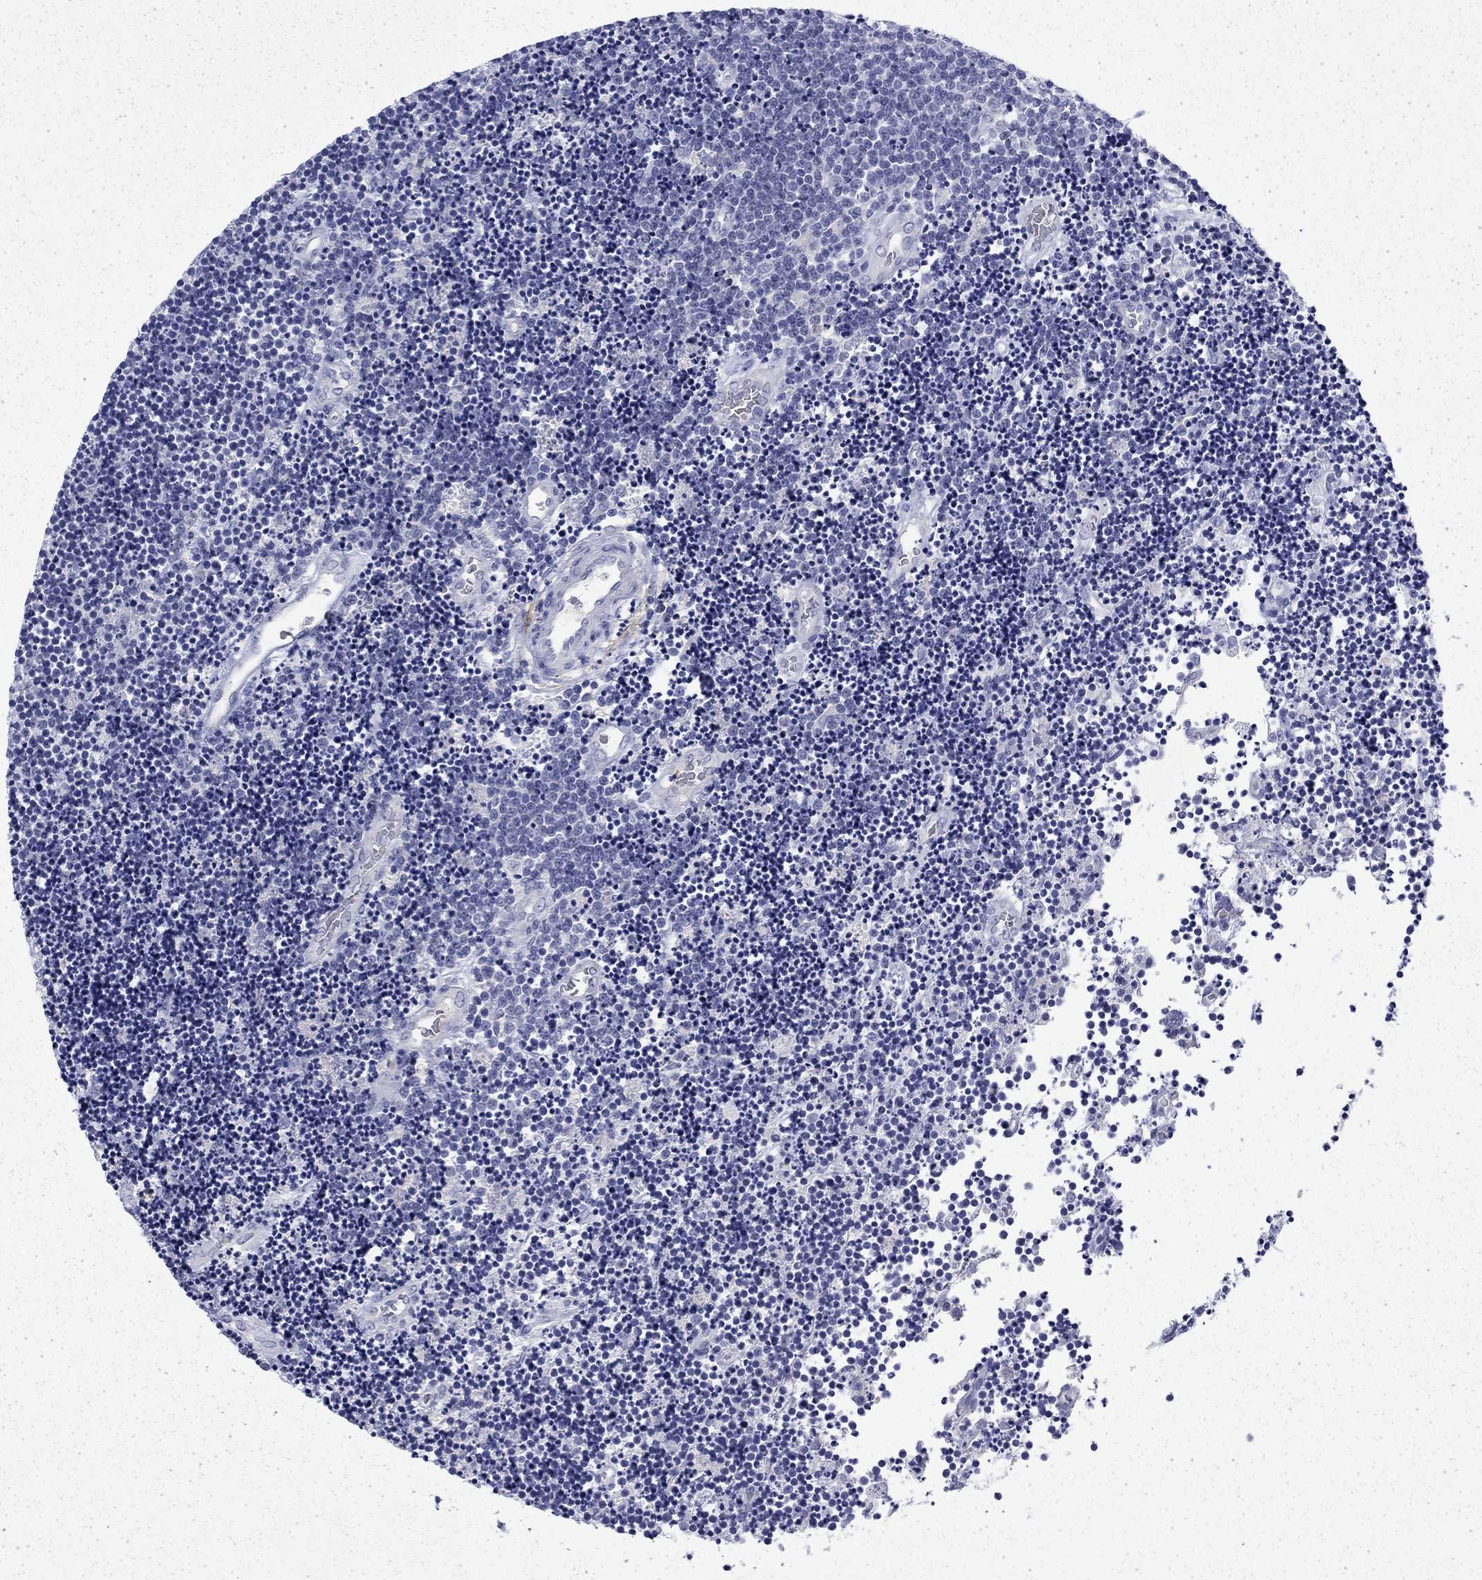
{"staining": {"intensity": "negative", "quantity": "none", "location": "none"}, "tissue": "lymphoma", "cell_type": "Tumor cells", "image_type": "cancer", "snomed": [{"axis": "morphology", "description": "Malignant lymphoma, non-Hodgkin's type, Low grade"}, {"axis": "topography", "description": "Brain"}], "caption": "High magnification brightfield microscopy of lymphoma stained with DAB (3,3'-diaminobenzidine) (brown) and counterstained with hematoxylin (blue): tumor cells show no significant expression. Brightfield microscopy of immunohistochemistry stained with DAB (brown) and hematoxylin (blue), captured at high magnification.", "gene": "ENPP6", "patient": {"sex": "female", "age": 66}}